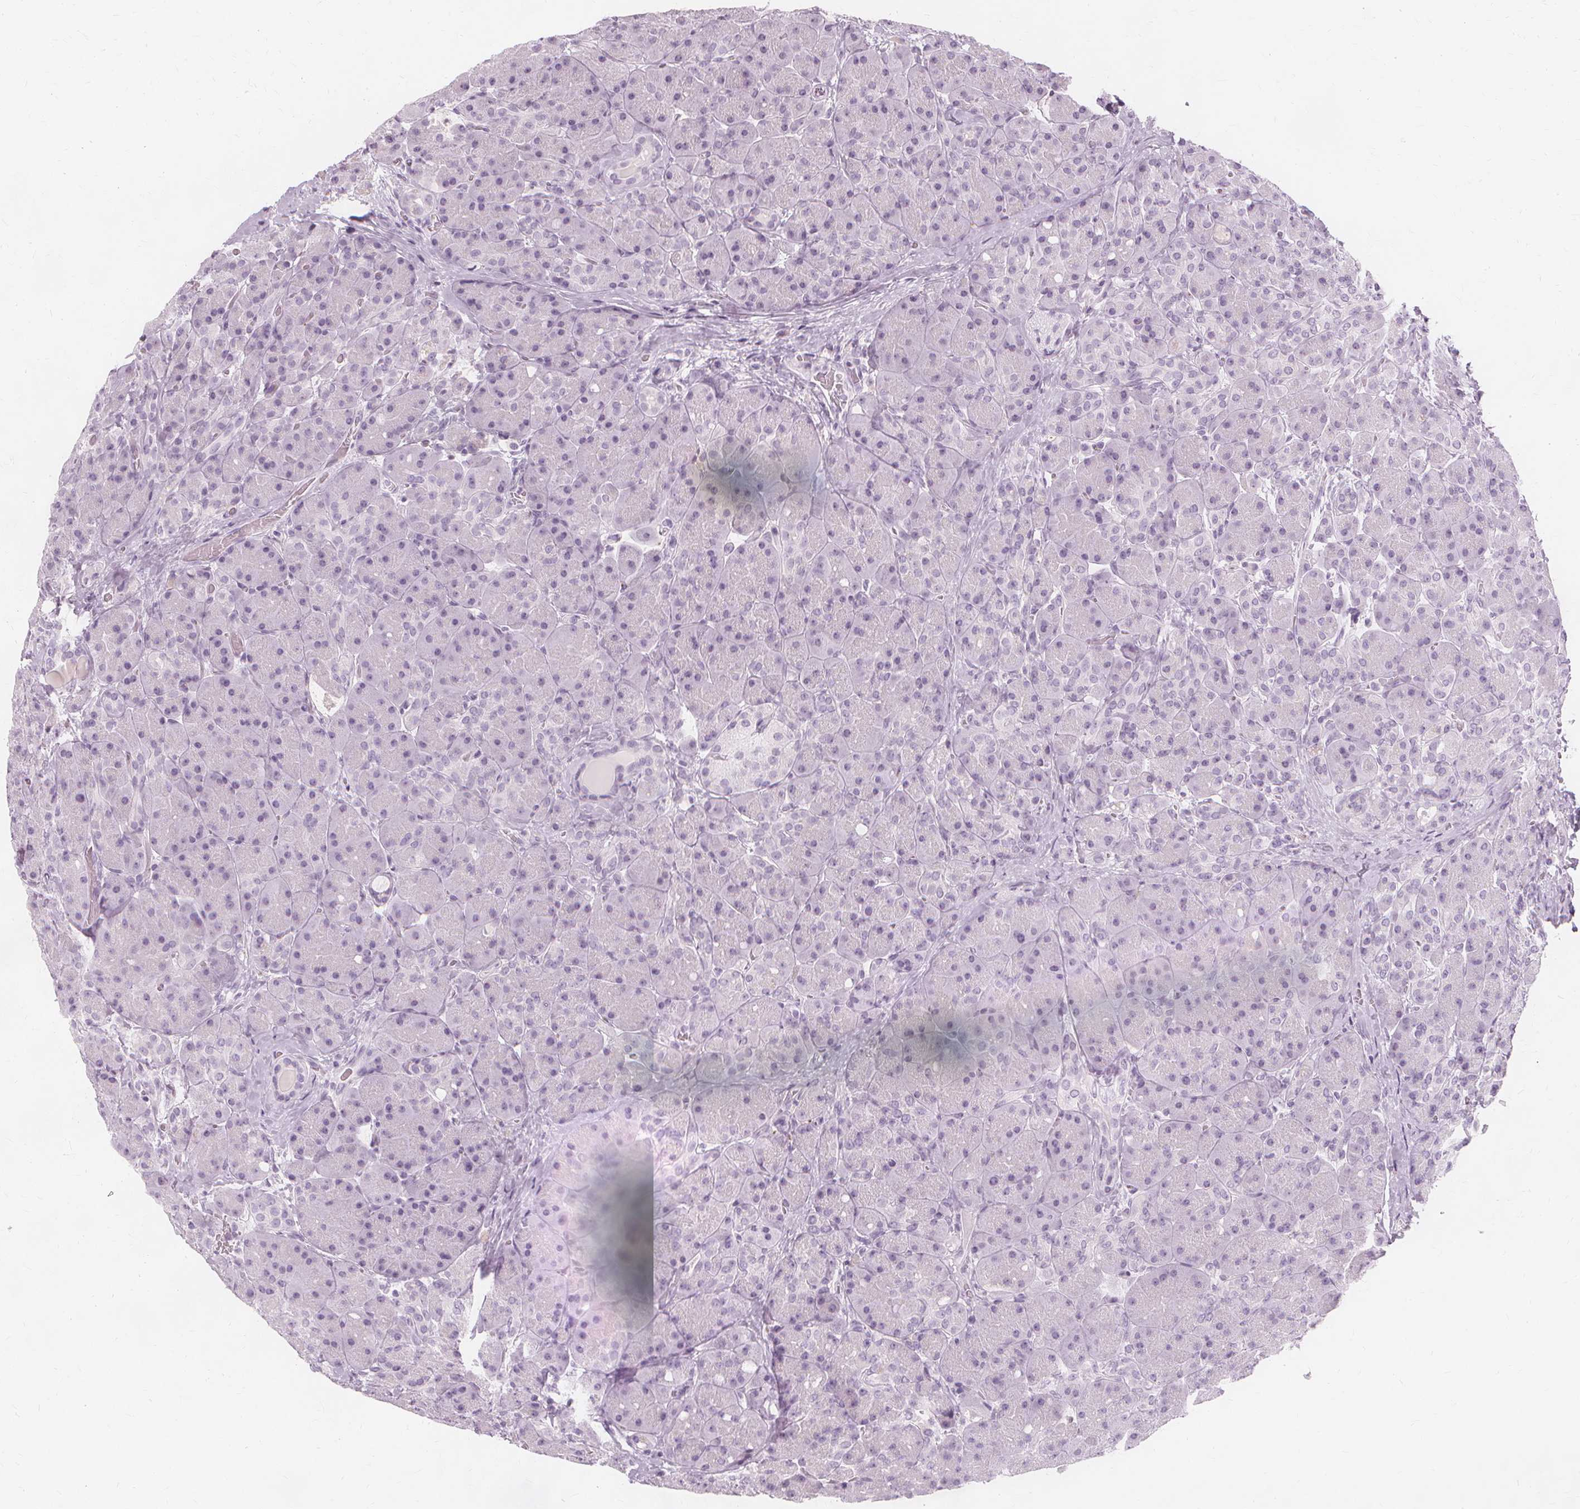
{"staining": {"intensity": "negative", "quantity": "none", "location": "none"}, "tissue": "pancreas", "cell_type": "Exocrine glandular cells", "image_type": "normal", "snomed": [{"axis": "morphology", "description": "Normal tissue, NOS"}, {"axis": "topography", "description": "Pancreas"}], "caption": "Protein analysis of unremarkable pancreas shows no significant expression in exocrine glandular cells. (Stains: DAB (3,3'-diaminobenzidine) IHC with hematoxylin counter stain, Microscopy: brightfield microscopy at high magnification).", "gene": "TFF1", "patient": {"sex": "male", "age": 55}}